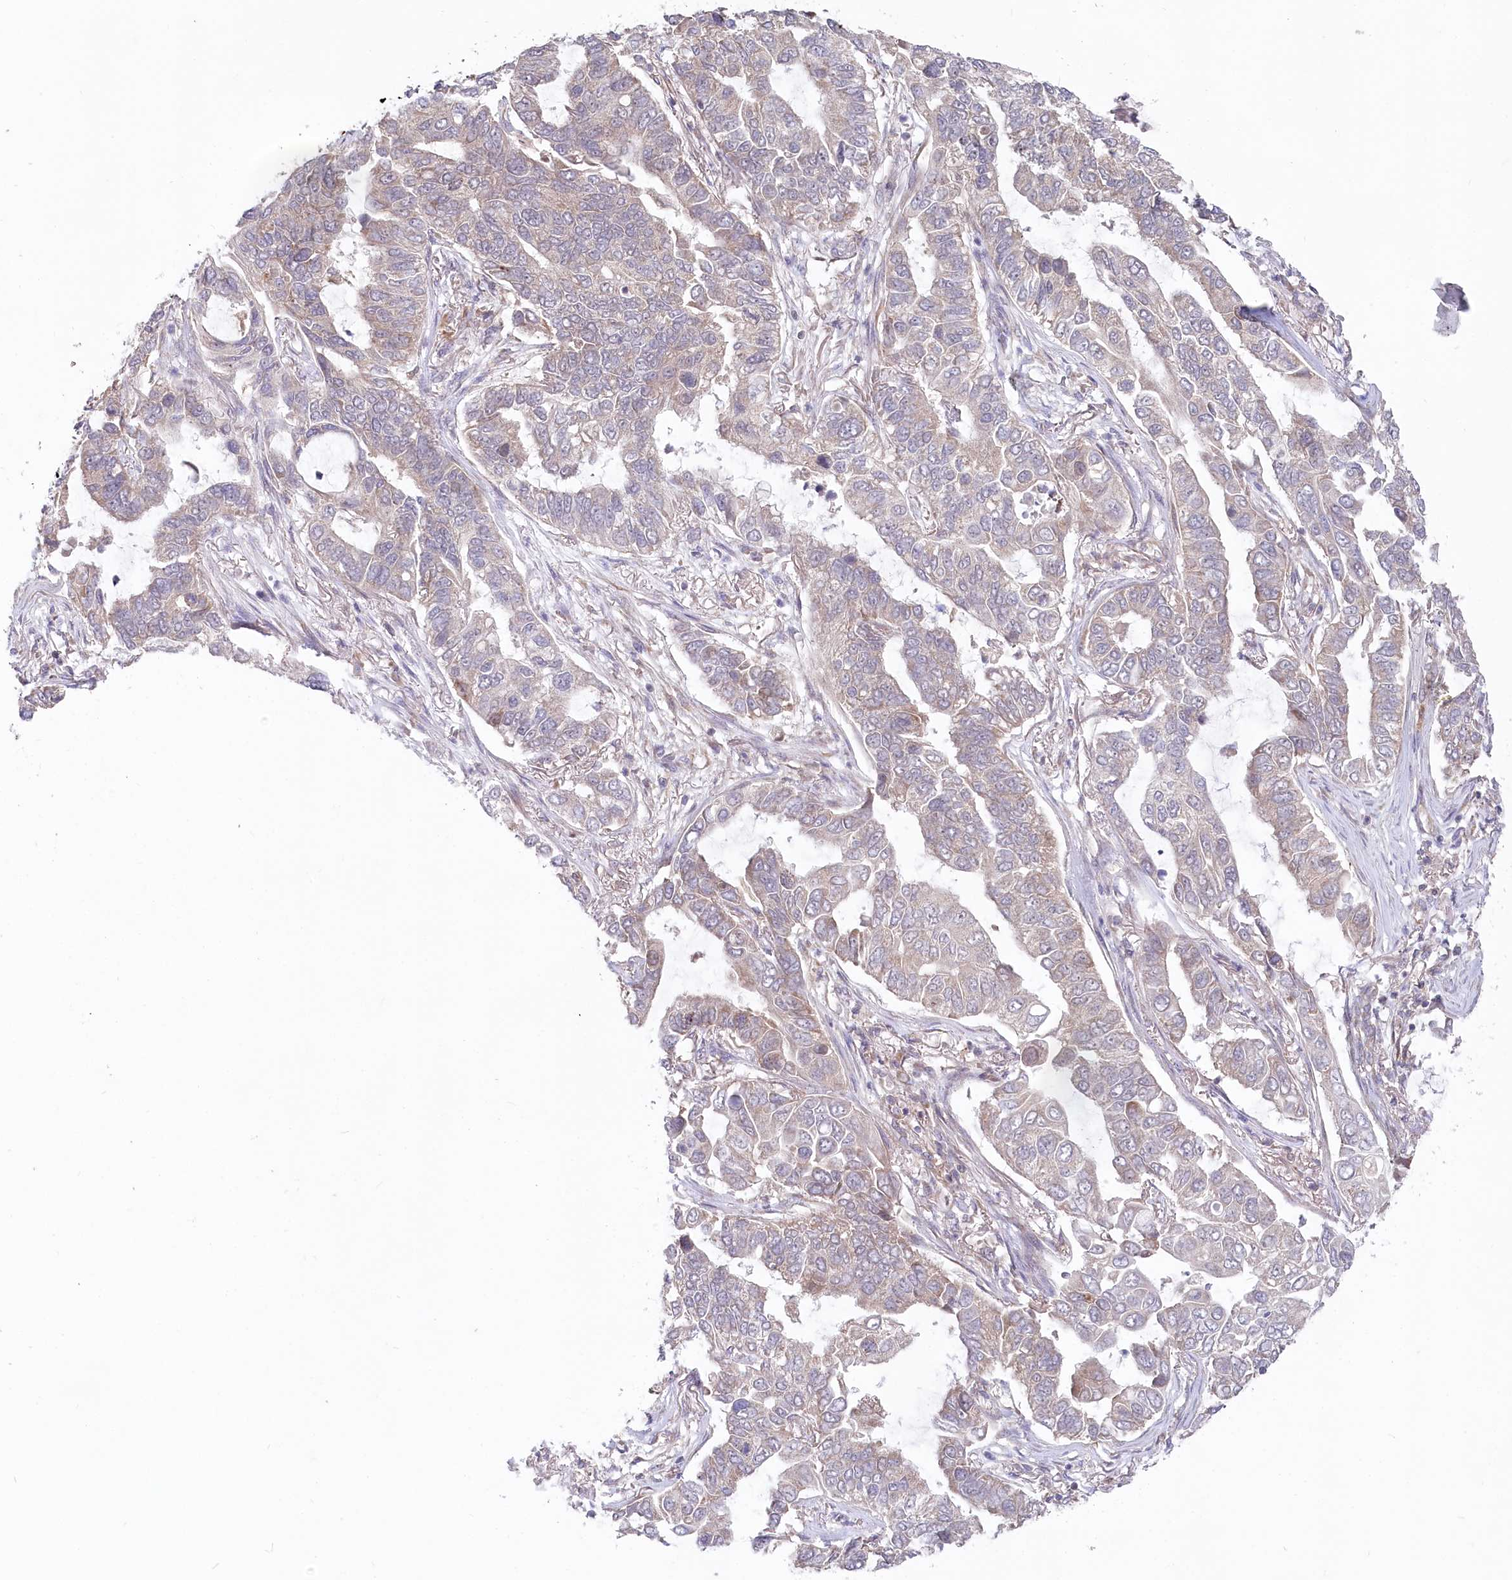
{"staining": {"intensity": "negative", "quantity": "none", "location": "none"}, "tissue": "lung cancer", "cell_type": "Tumor cells", "image_type": "cancer", "snomed": [{"axis": "morphology", "description": "Adenocarcinoma, NOS"}, {"axis": "topography", "description": "Lung"}], "caption": "Immunohistochemistry histopathology image of human lung adenocarcinoma stained for a protein (brown), which exhibits no expression in tumor cells.", "gene": "CGGBP1", "patient": {"sex": "male", "age": 64}}